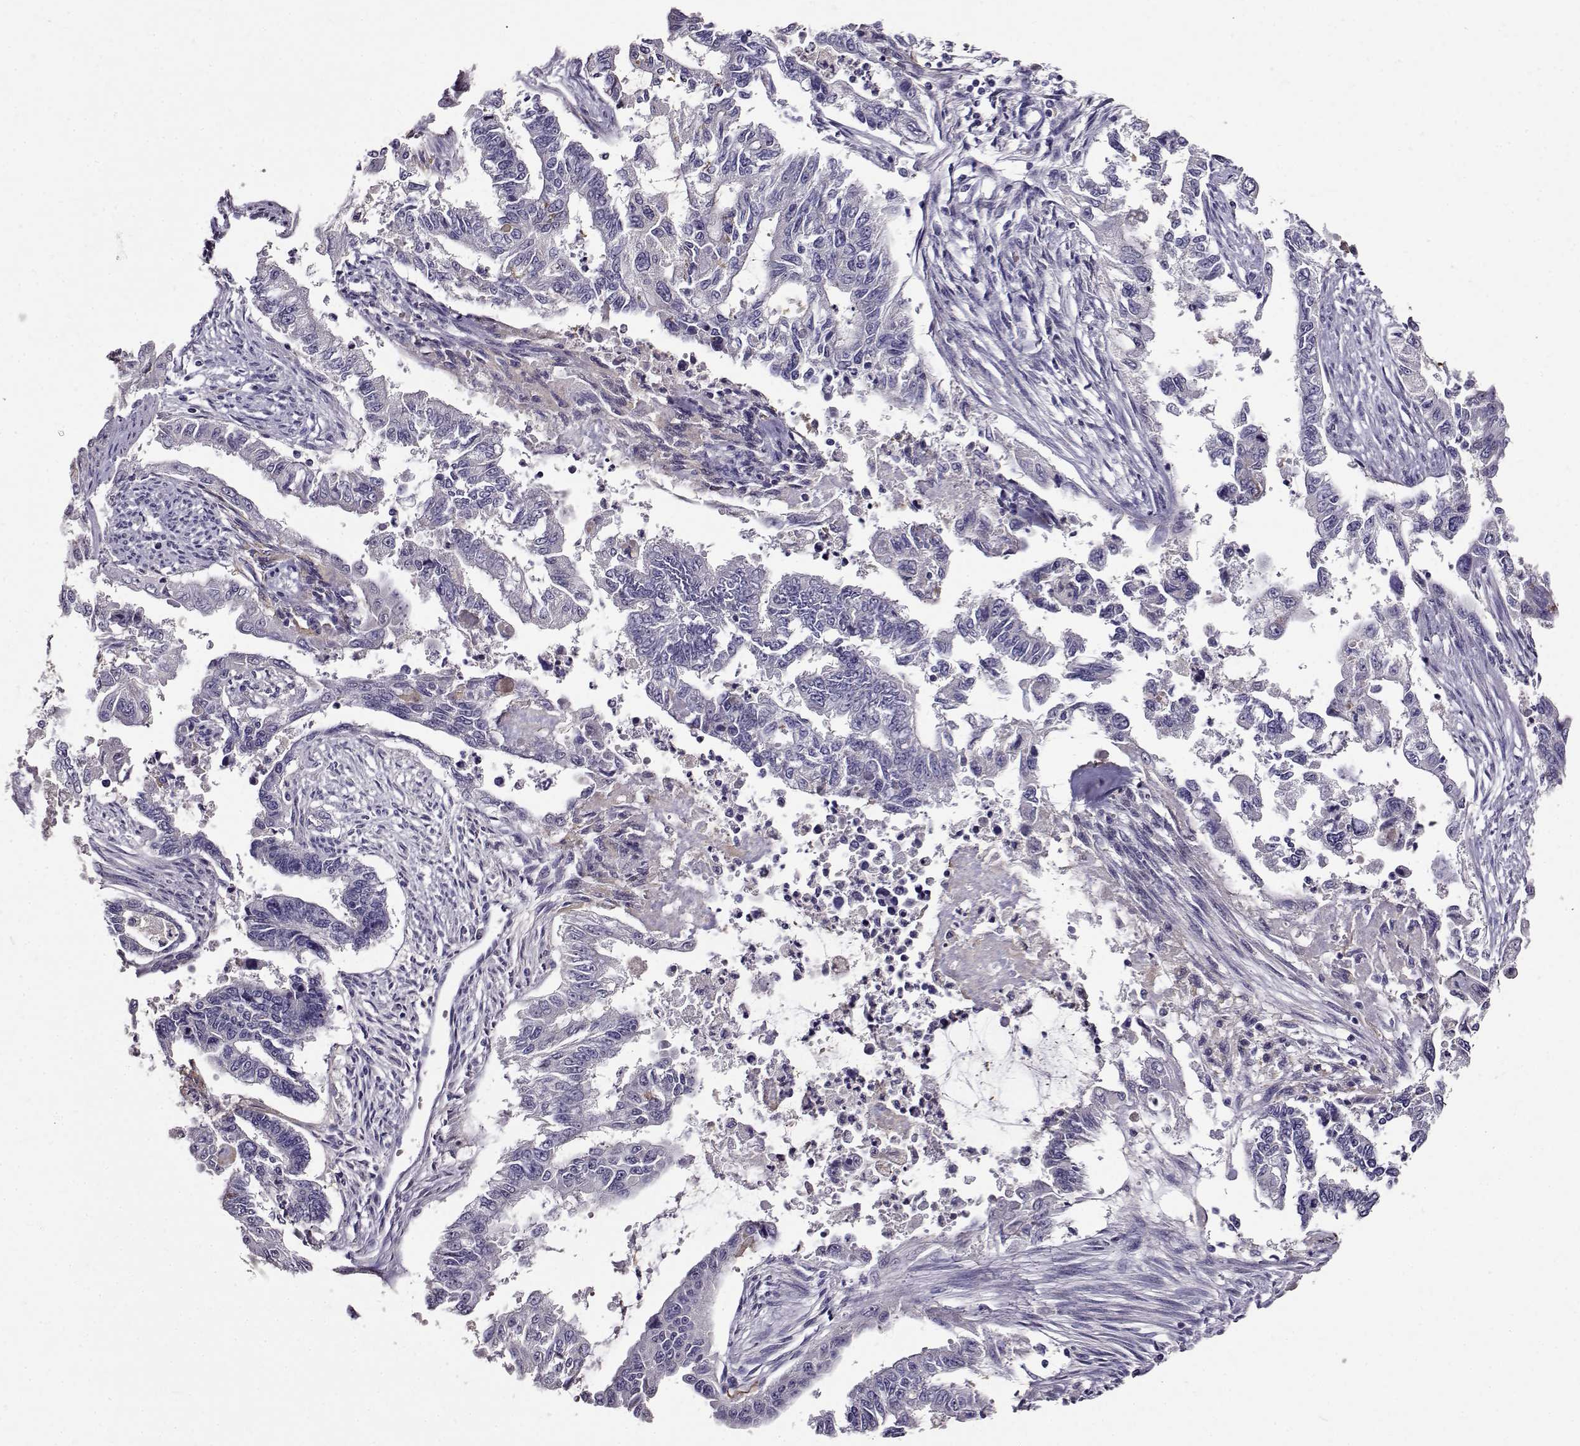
{"staining": {"intensity": "negative", "quantity": "none", "location": "none"}, "tissue": "endometrial cancer", "cell_type": "Tumor cells", "image_type": "cancer", "snomed": [{"axis": "morphology", "description": "Adenocarcinoma, NOS"}, {"axis": "topography", "description": "Uterus"}], "caption": "A photomicrograph of adenocarcinoma (endometrial) stained for a protein reveals no brown staining in tumor cells.", "gene": "PAEP", "patient": {"sex": "female", "age": 59}}